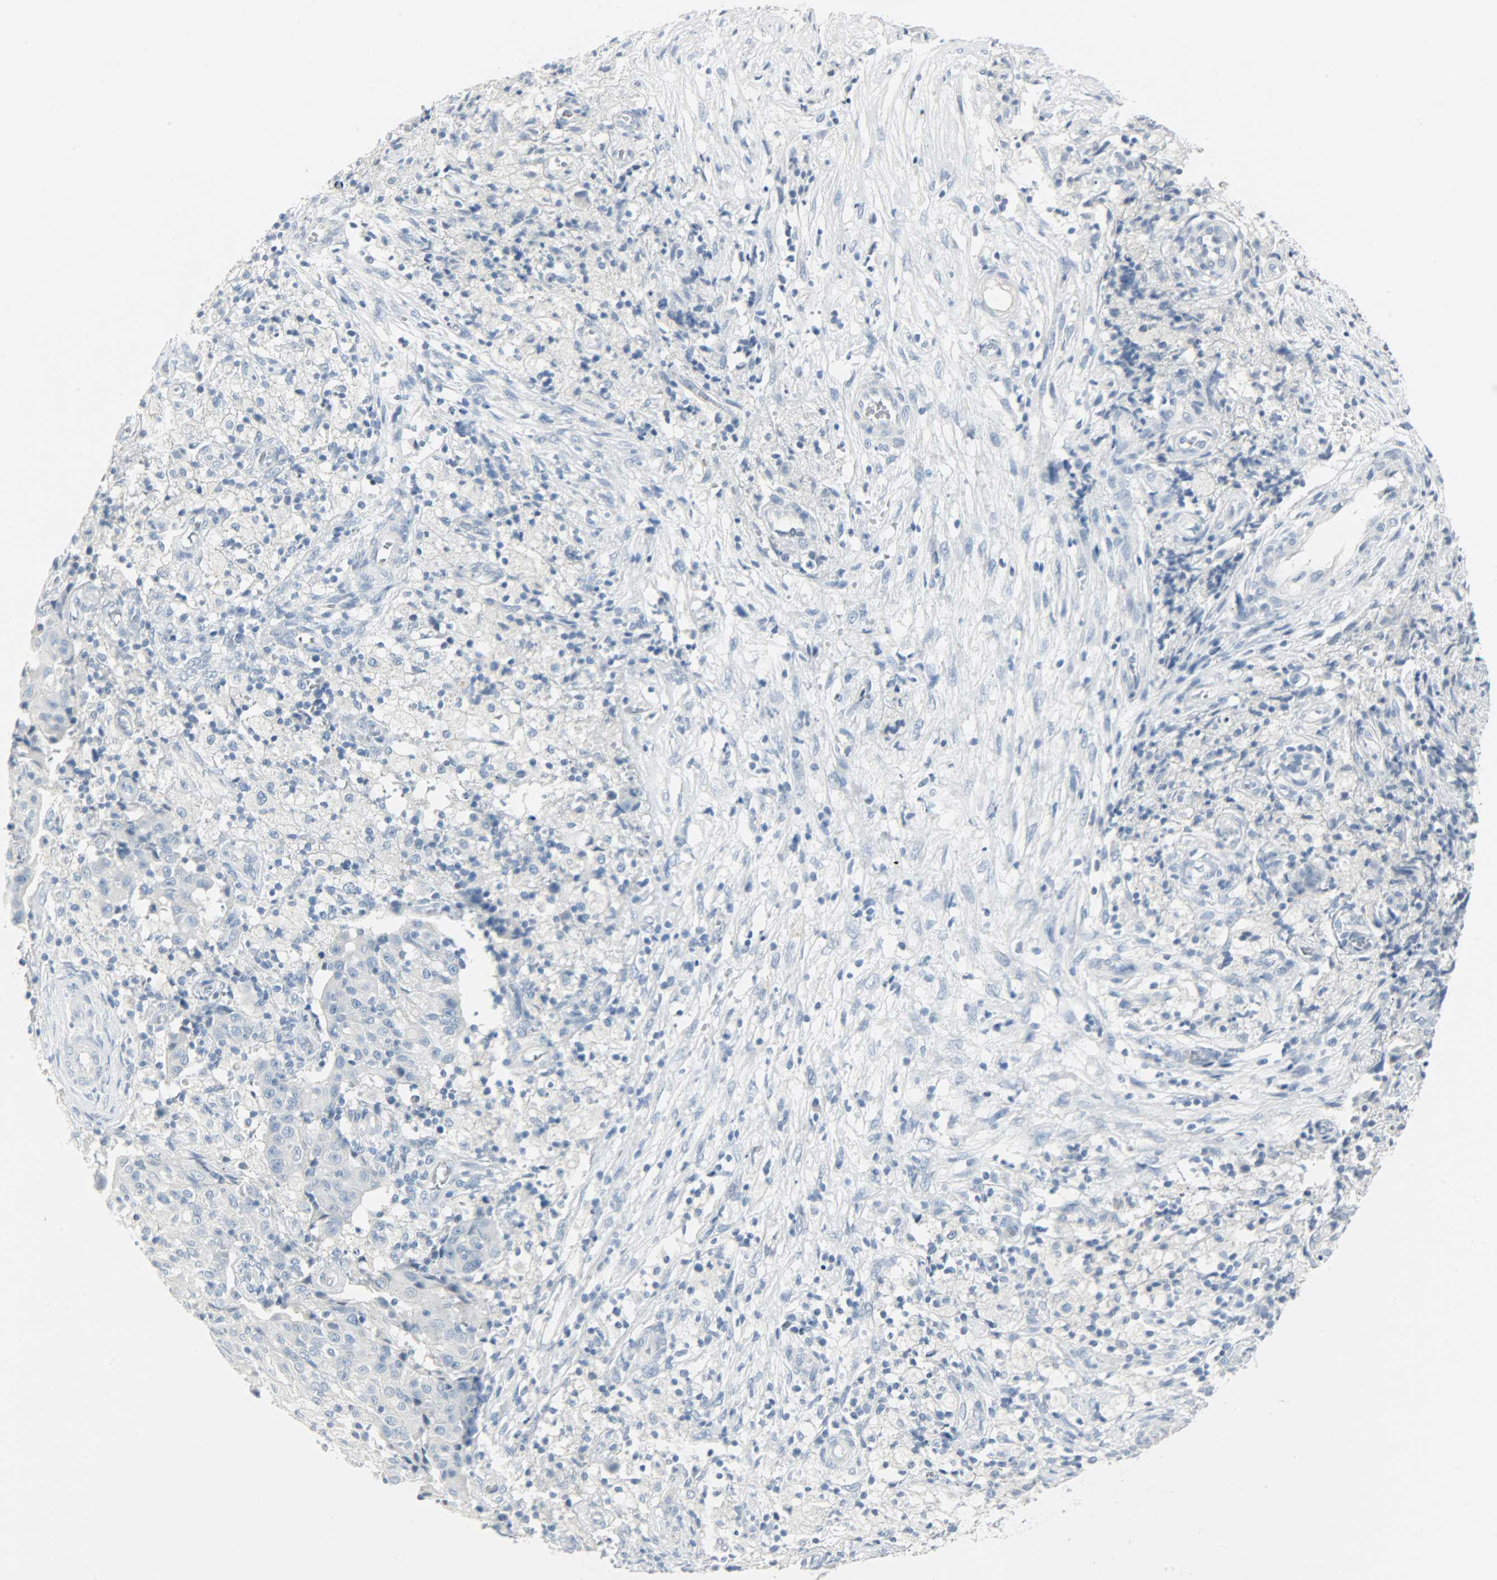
{"staining": {"intensity": "negative", "quantity": "none", "location": "none"}, "tissue": "ovarian cancer", "cell_type": "Tumor cells", "image_type": "cancer", "snomed": [{"axis": "morphology", "description": "Carcinoma, endometroid"}, {"axis": "topography", "description": "Ovary"}], "caption": "Immunohistochemistry (IHC) image of endometroid carcinoma (ovarian) stained for a protein (brown), which exhibits no staining in tumor cells. (DAB IHC with hematoxylin counter stain).", "gene": "KIT", "patient": {"sex": "female", "age": 42}}